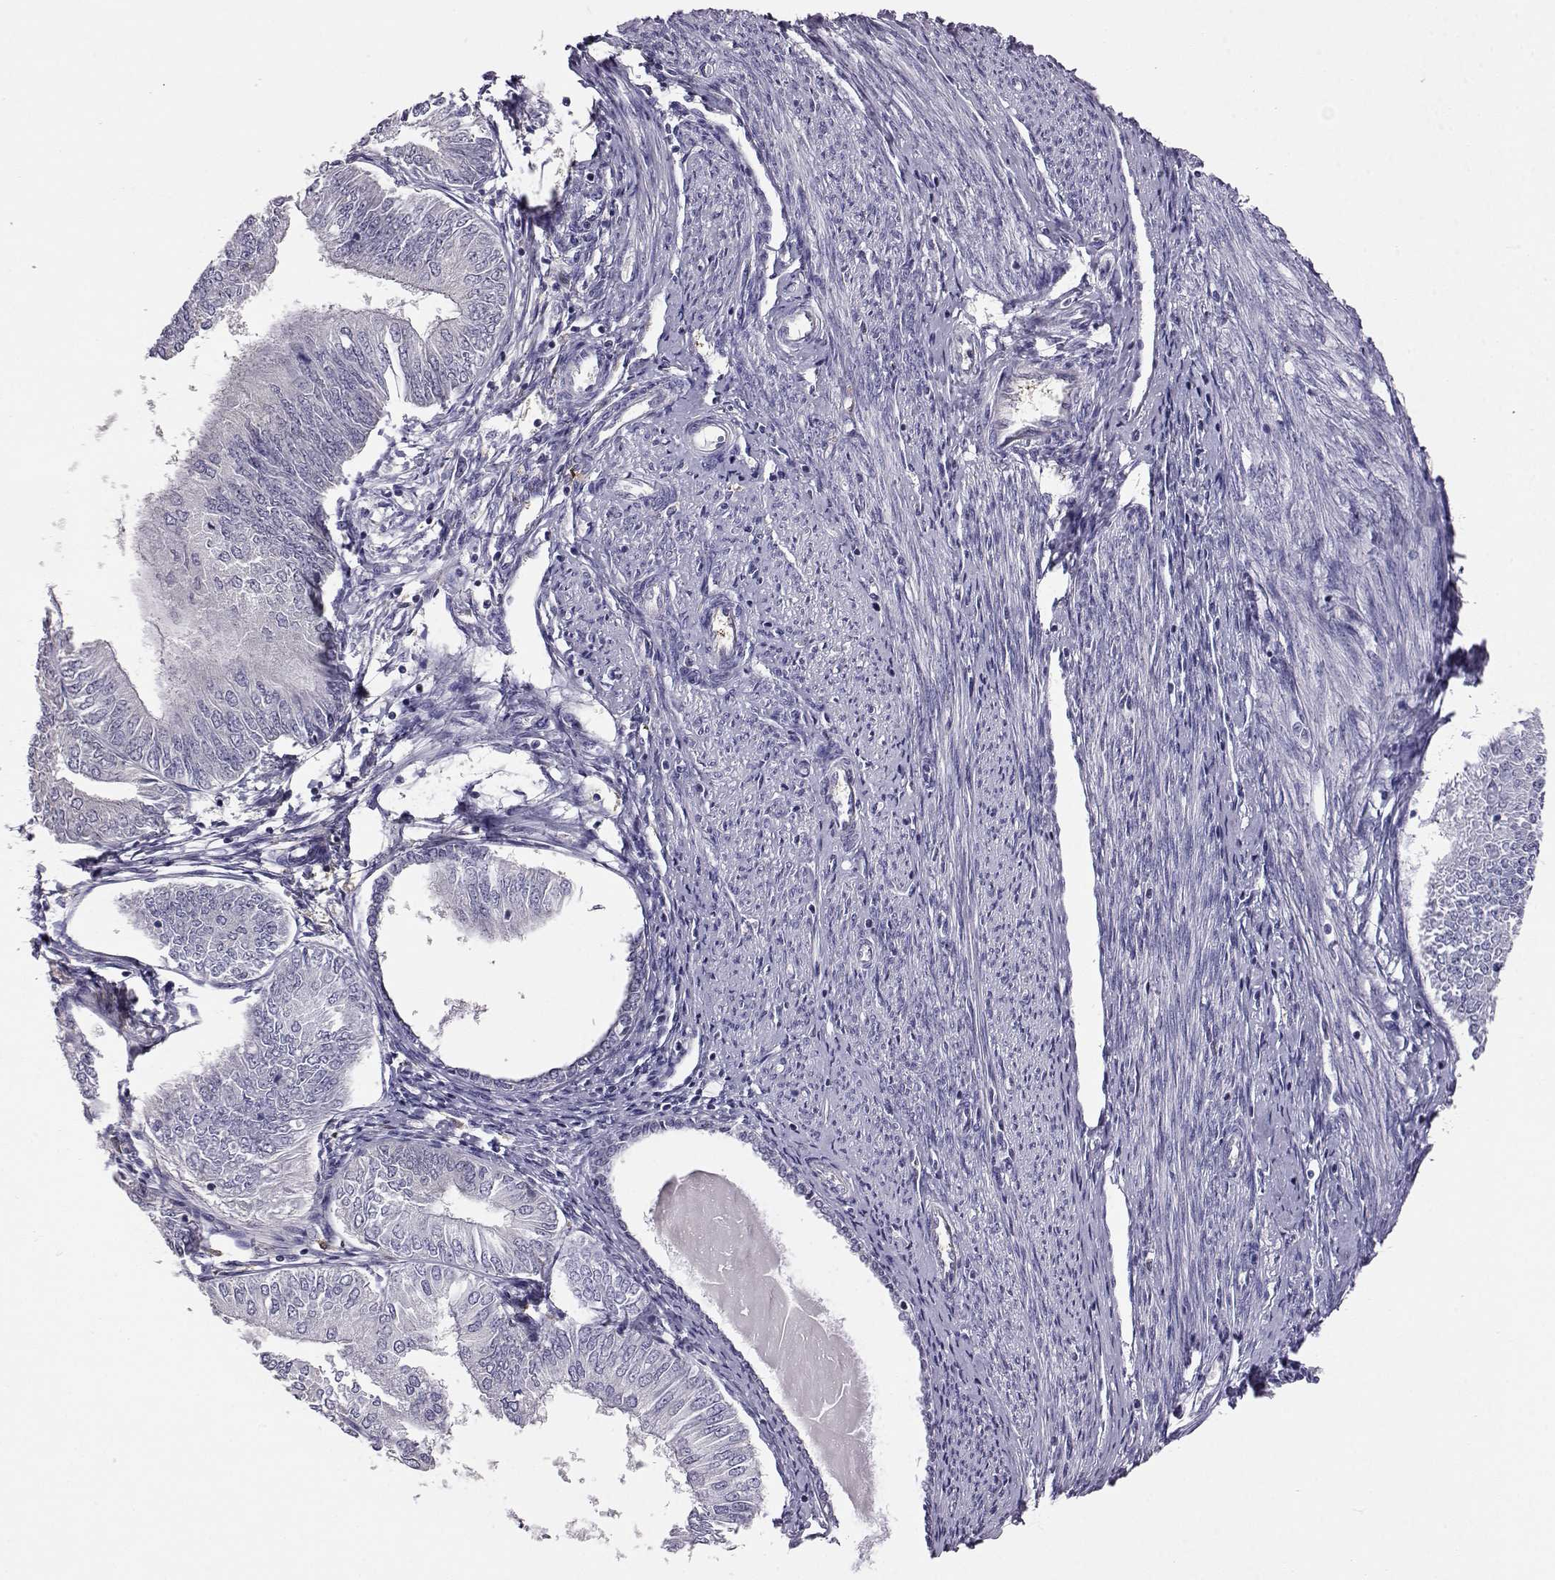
{"staining": {"intensity": "negative", "quantity": "none", "location": "none"}, "tissue": "endometrial cancer", "cell_type": "Tumor cells", "image_type": "cancer", "snomed": [{"axis": "morphology", "description": "Adenocarcinoma, NOS"}, {"axis": "topography", "description": "Endometrium"}], "caption": "A photomicrograph of human endometrial adenocarcinoma is negative for staining in tumor cells.", "gene": "AKR1B1", "patient": {"sex": "female", "age": 58}}